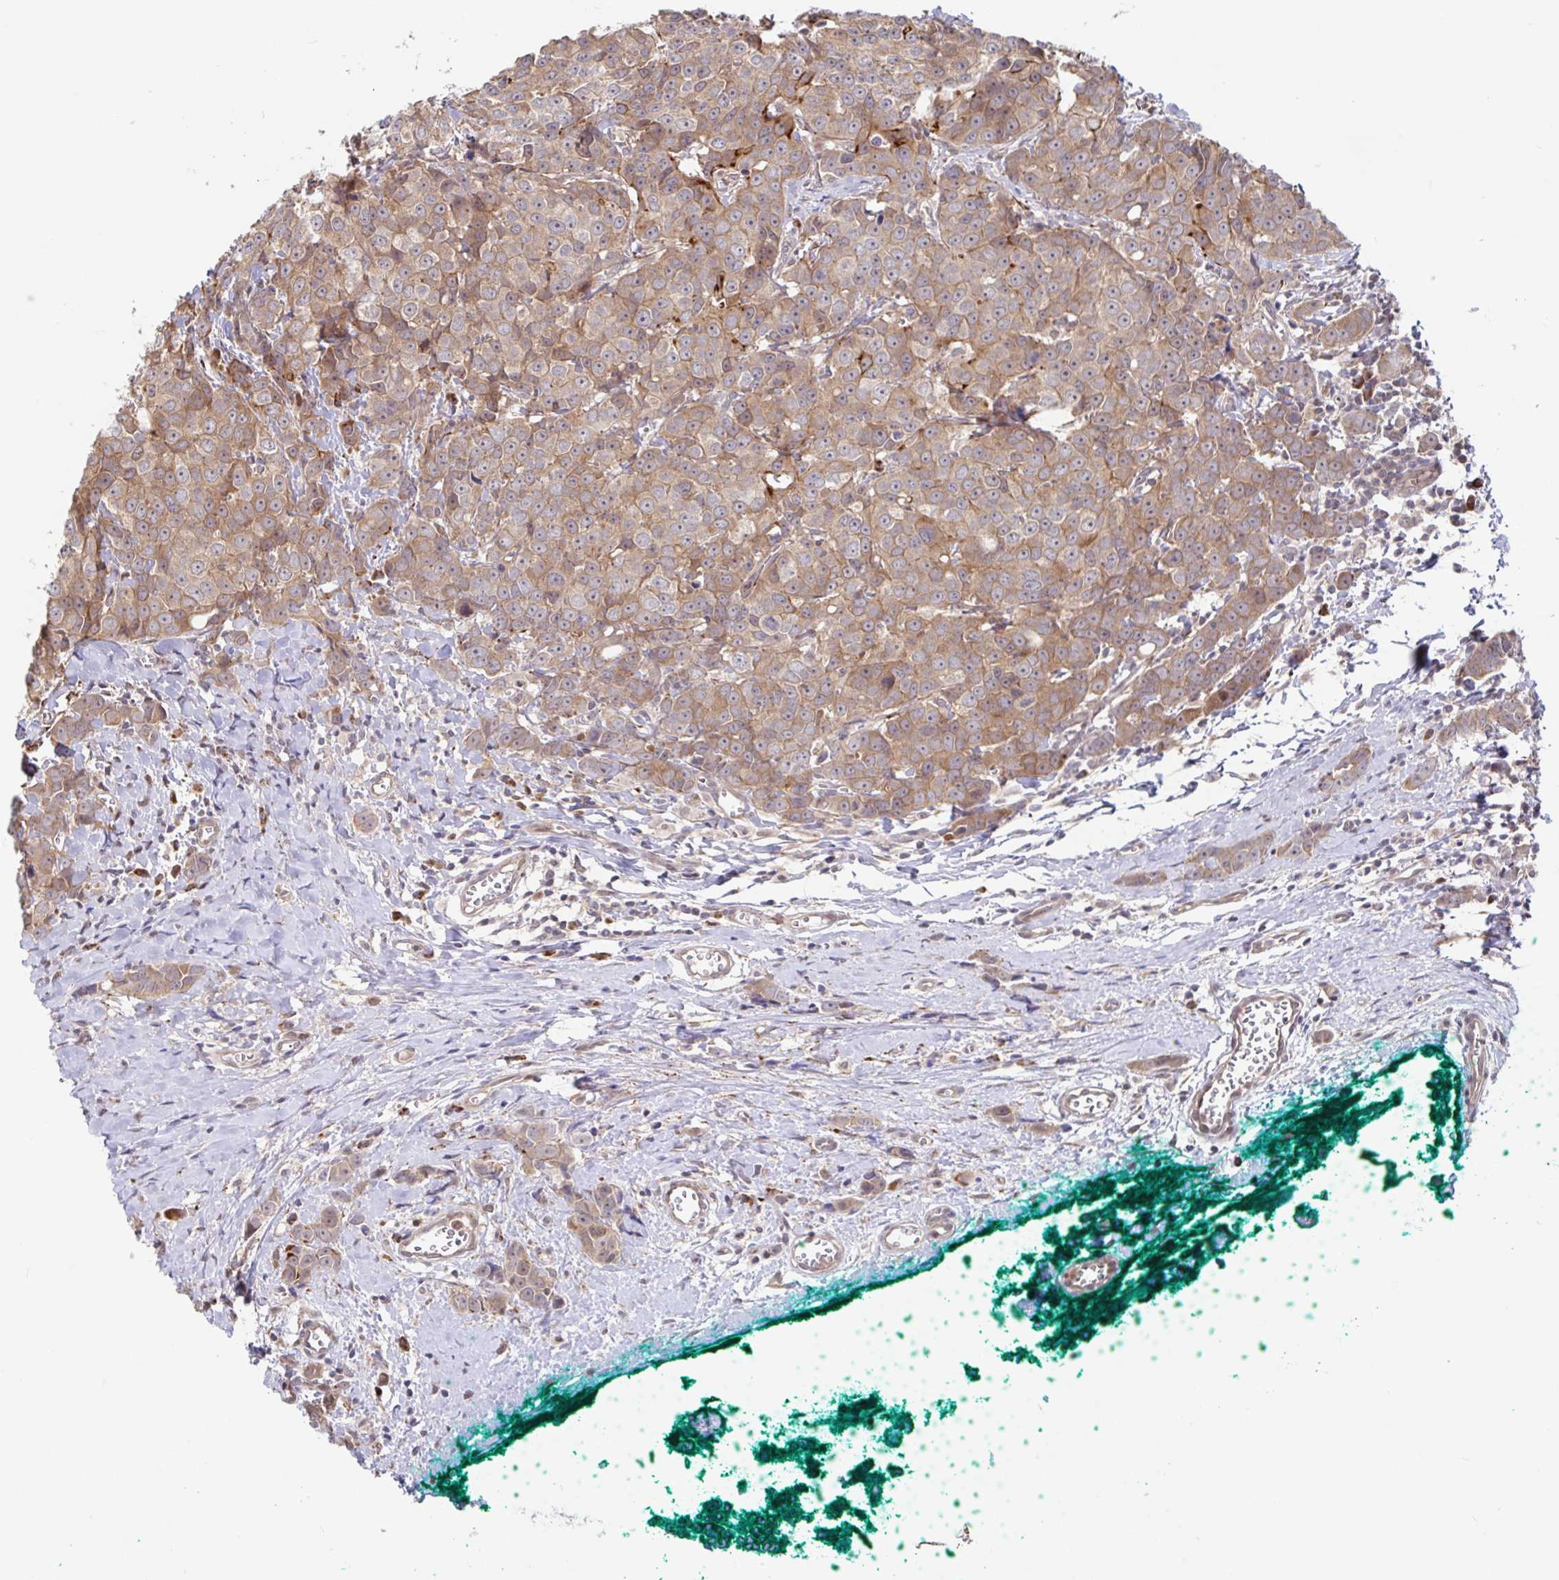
{"staining": {"intensity": "moderate", "quantity": "25%-75%", "location": "cytoplasmic/membranous"}, "tissue": "breast cancer", "cell_type": "Tumor cells", "image_type": "cancer", "snomed": [{"axis": "morphology", "description": "Duct carcinoma"}, {"axis": "topography", "description": "Breast"}], "caption": "This histopathology image shows breast cancer (intraductal carcinoma) stained with IHC to label a protein in brown. The cytoplasmic/membranous of tumor cells show moderate positivity for the protein. Nuclei are counter-stained blue.", "gene": "AACS", "patient": {"sex": "female", "age": 80}}